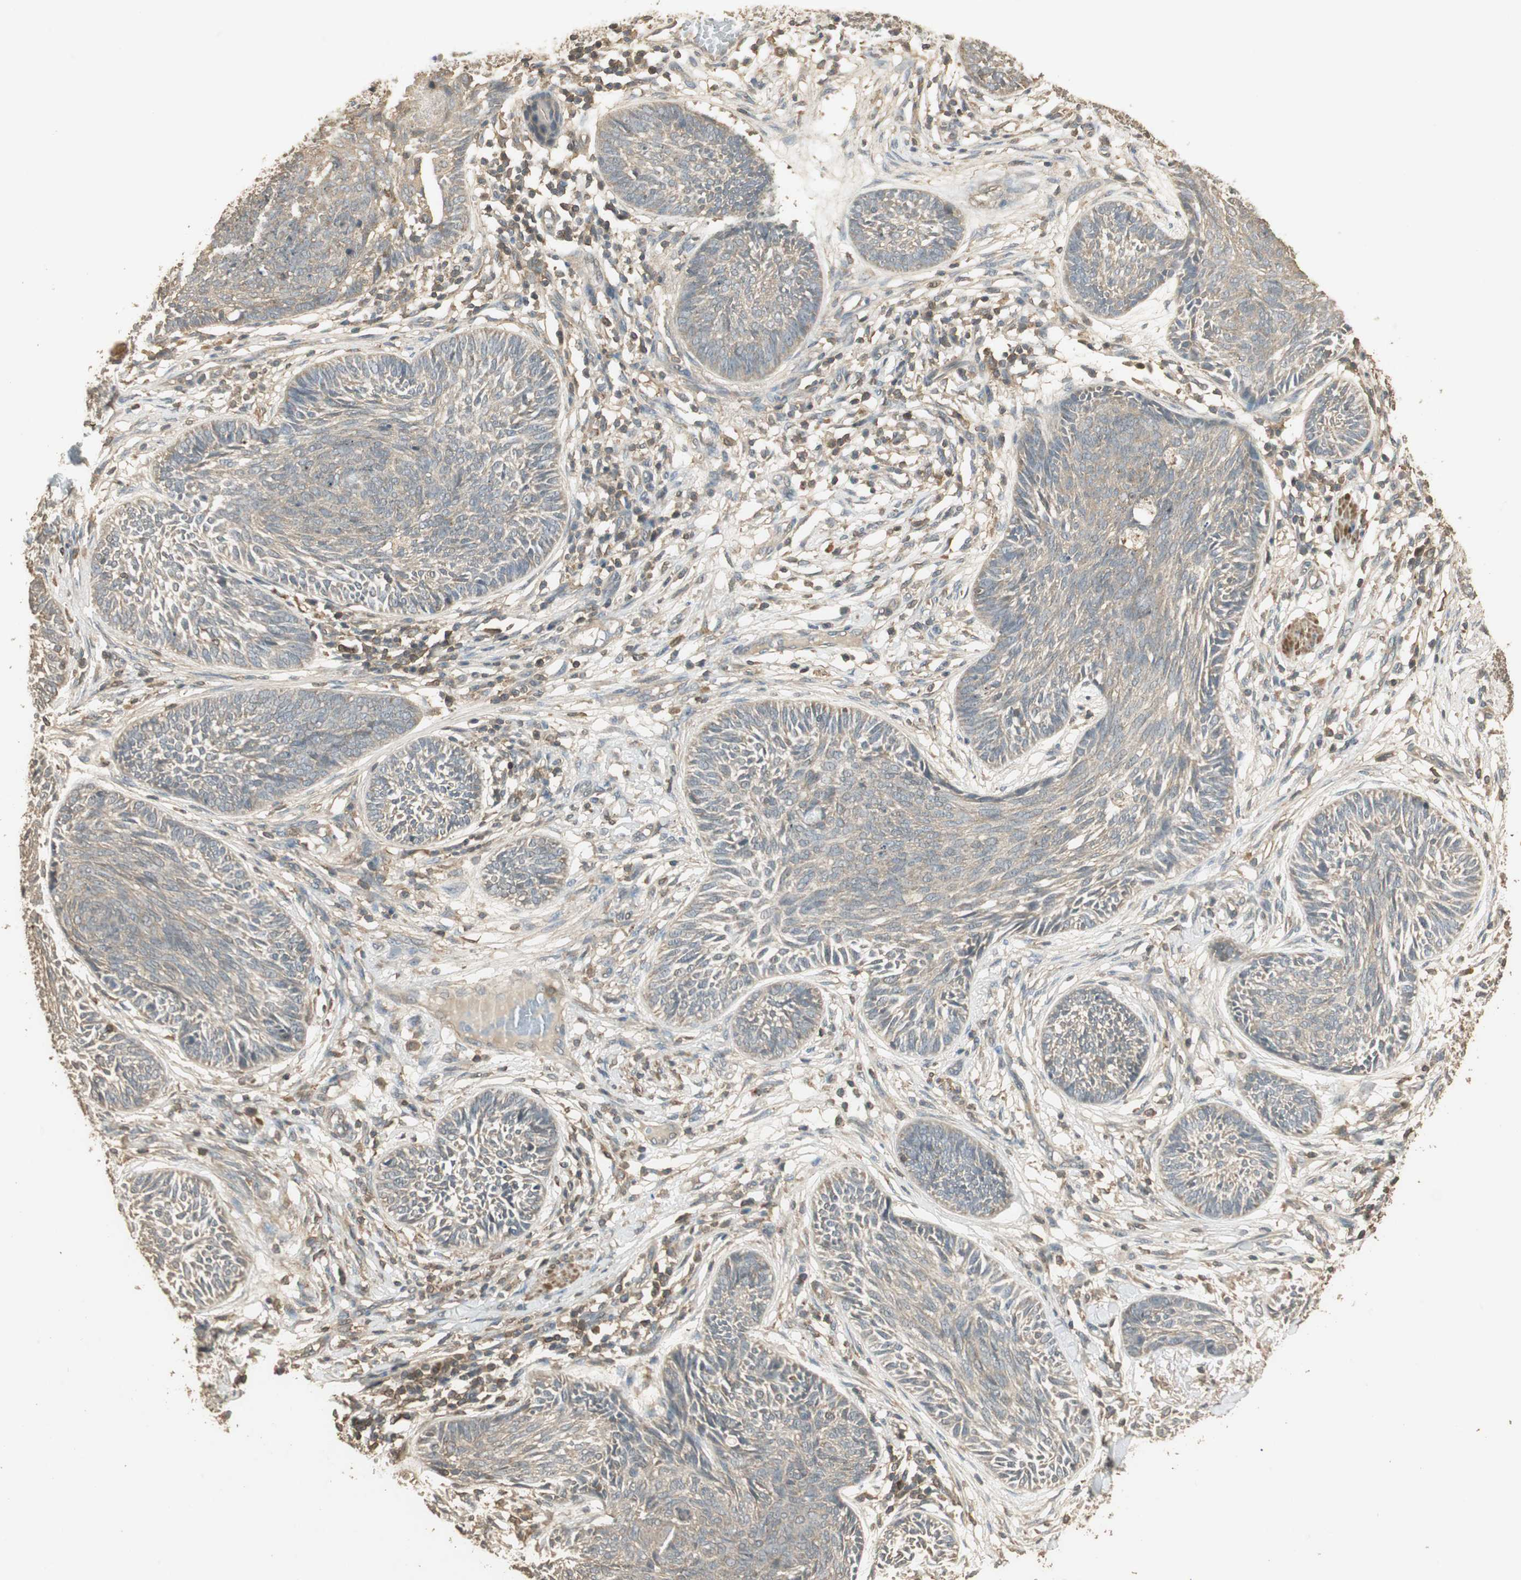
{"staining": {"intensity": "weak", "quantity": "25%-75%", "location": "cytoplasmic/membranous"}, "tissue": "skin cancer", "cell_type": "Tumor cells", "image_type": "cancer", "snomed": [{"axis": "morphology", "description": "Papilloma, NOS"}, {"axis": "morphology", "description": "Basal cell carcinoma"}, {"axis": "topography", "description": "Skin"}], "caption": "Skin cancer (papilloma) stained for a protein (brown) shows weak cytoplasmic/membranous positive expression in approximately 25%-75% of tumor cells.", "gene": "USP2", "patient": {"sex": "male", "age": 87}}